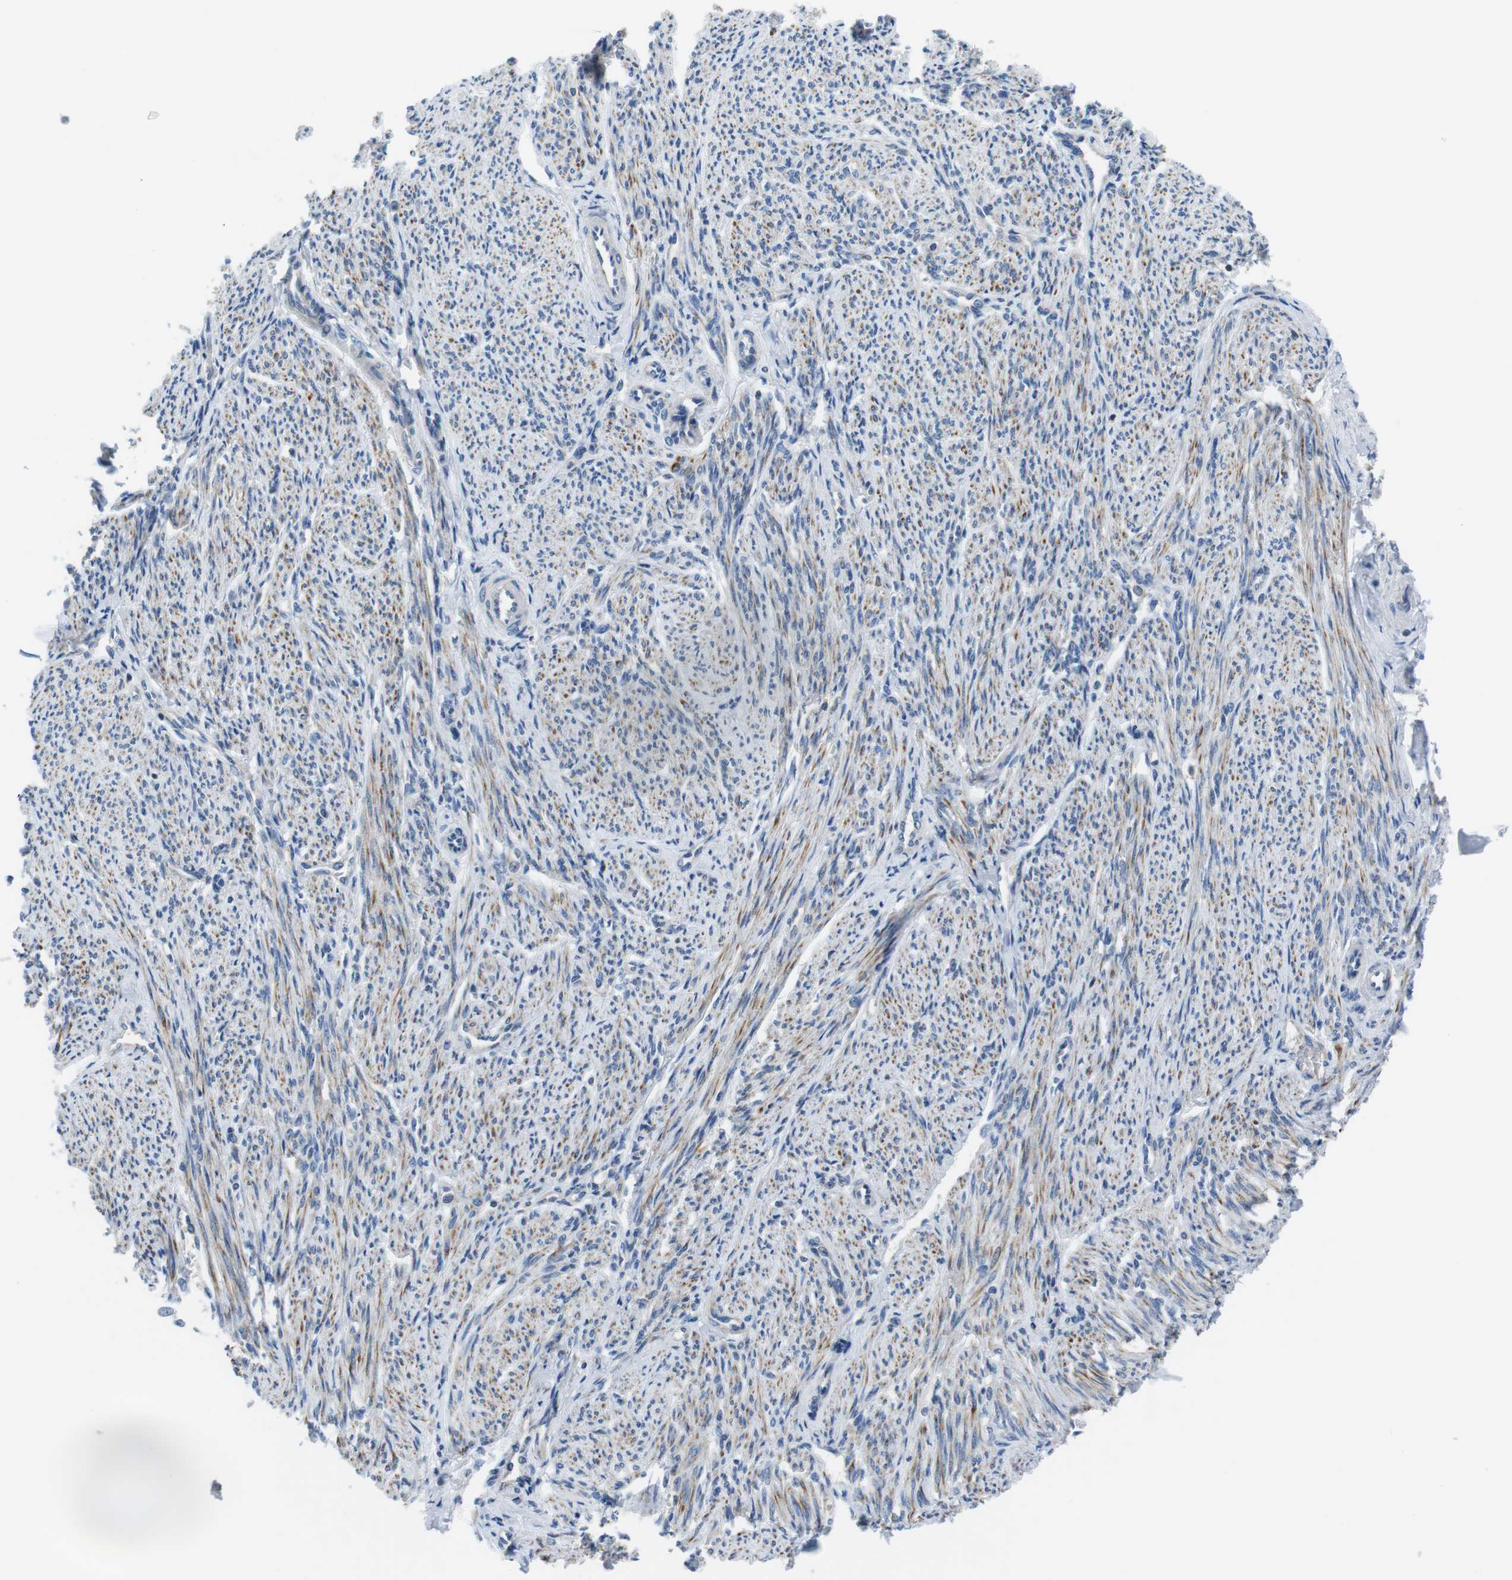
{"staining": {"intensity": "moderate", "quantity": ">75%", "location": "cytoplasmic/membranous"}, "tissue": "smooth muscle", "cell_type": "Smooth muscle cells", "image_type": "normal", "snomed": [{"axis": "morphology", "description": "Normal tissue, NOS"}, {"axis": "topography", "description": "Smooth muscle"}], "caption": "Immunohistochemistry (DAB (3,3'-diaminobenzidine)) staining of normal human smooth muscle displays moderate cytoplasmic/membranous protein positivity in about >75% of smooth muscle cells.", "gene": "PIK3CD", "patient": {"sex": "female", "age": 65}}